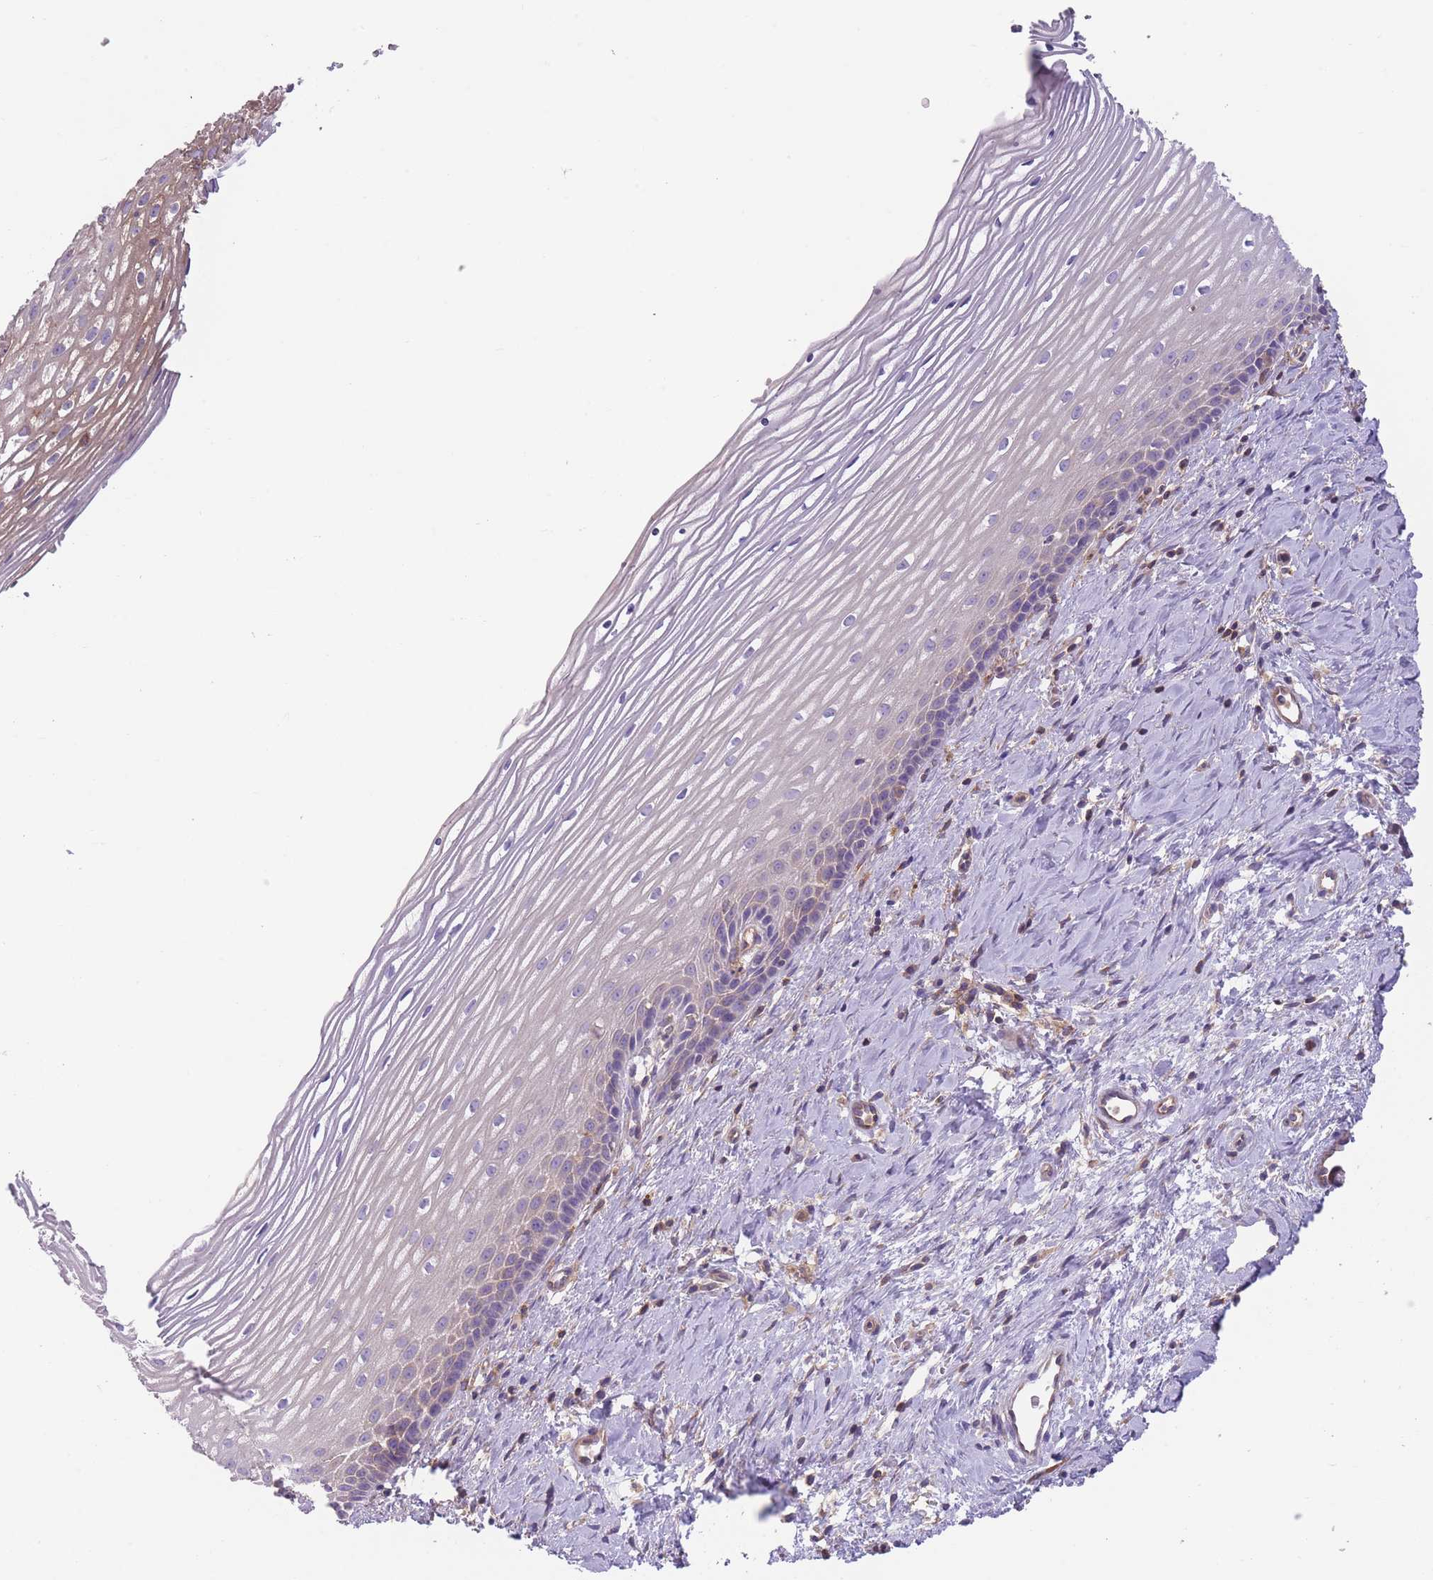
{"staining": {"intensity": "moderate", "quantity": "25%-75%", "location": "cytoplasmic/membranous"}, "tissue": "cervix", "cell_type": "Glandular cells", "image_type": "normal", "snomed": [{"axis": "morphology", "description": "Normal tissue, NOS"}, {"axis": "topography", "description": "Cervix"}], "caption": "Immunohistochemistry staining of benign cervix, which demonstrates medium levels of moderate cytoplasmic/membranous expression in approximately 25%-75% of glandular cells indicating moderate cytoplasmic/membranous protein staining. The staining was performed using DAB (brown) for protein detection and nuclei were counterstained in hematoxylin (blue).", "gene": "PRKAR1A", "patient": {"sex": "female", "age": 47}}